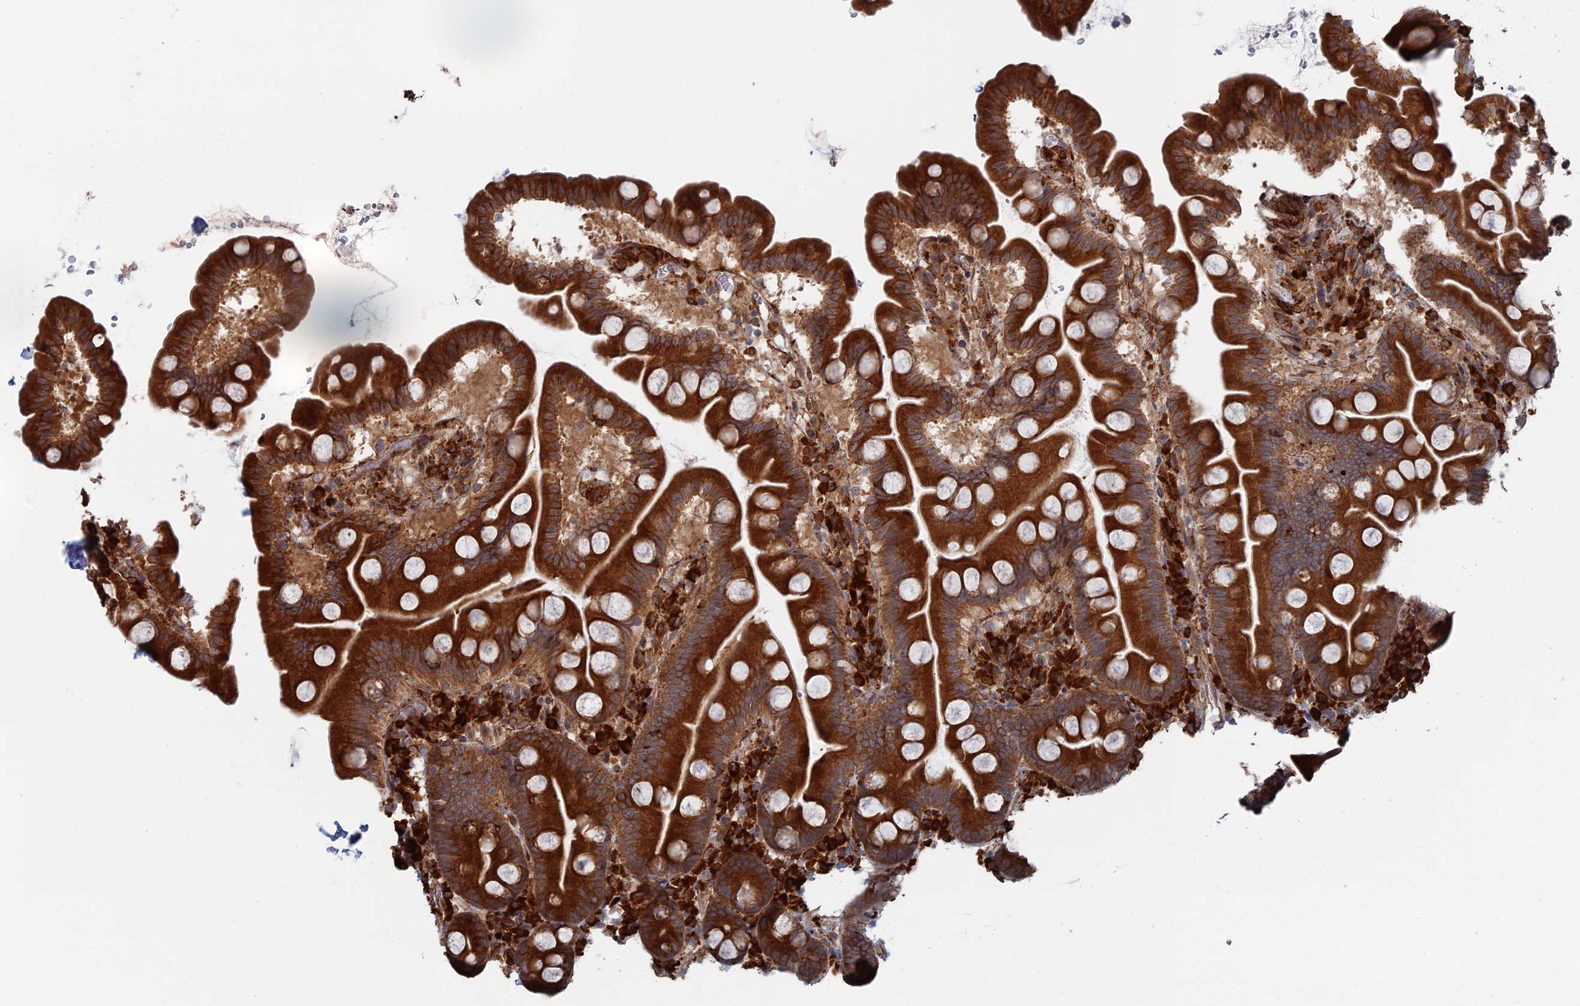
{"staining": {"intensity": "strong", "quantity": ">75%", "location": "cytoplasmic/membranous"}, "tissue": "small intestine", "cell_type": "Glandular cells", "image_type": "normal", "snomed": [{"axis": "morphology", "description": "Normal tissue, NOS"}, {"axis": "topography", "description": "Small intestine"}], "caption": "Immunohistochemistry histopathology image of normal small intestine stained for a protein (brown), which demonstrates high levels of strong cytoplasmic/membranous staining in about >75% of glandular cells.", "gene": "BPIFB6", "patient": {"sex": "female", "age": 68}}